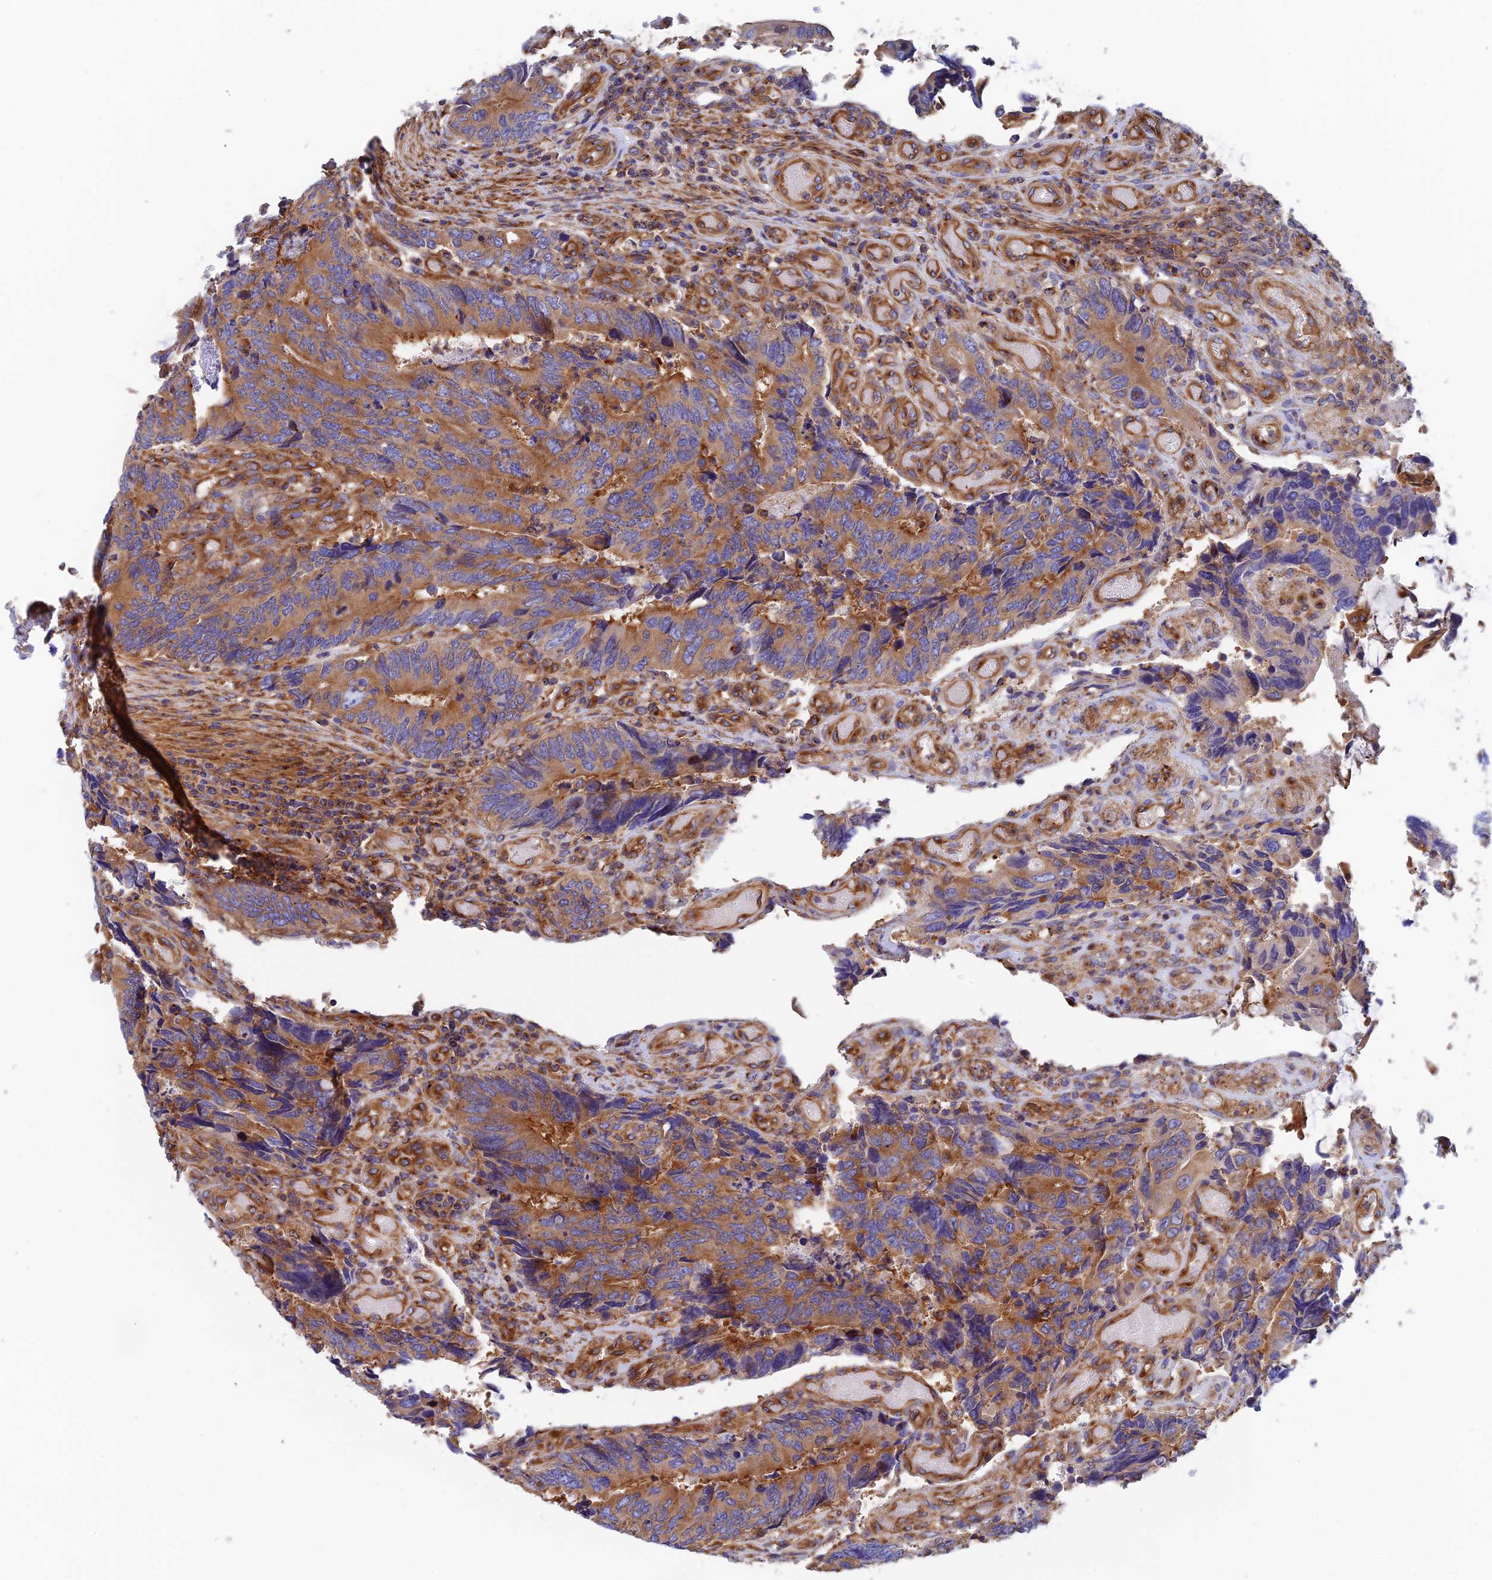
{"staining": {"intensity": "moderate", "quantity": ">75%", "location": "cytoplasmic/membranous"}, "tissue": "colorectal cancer", "cell_type": "Tumor cells", "image_type": "cancer", "snomed": [{"axis": "morphology", "description": "Adenocarcinoma, NOS"}, {"axis": "topography", "description": "Colon"}], "caption": "Tumor cells reveal moderate cytoplasmic/membranous staining in approximately >75% of cells in adenocarcinoma (colorectal). The staining was performed using DAB, with brown indicating positive protein expression. Nuclei are stained blue with hematoxylin.", "gene": "DCTN2", "patient": {"sex": "male", "age": 87}}